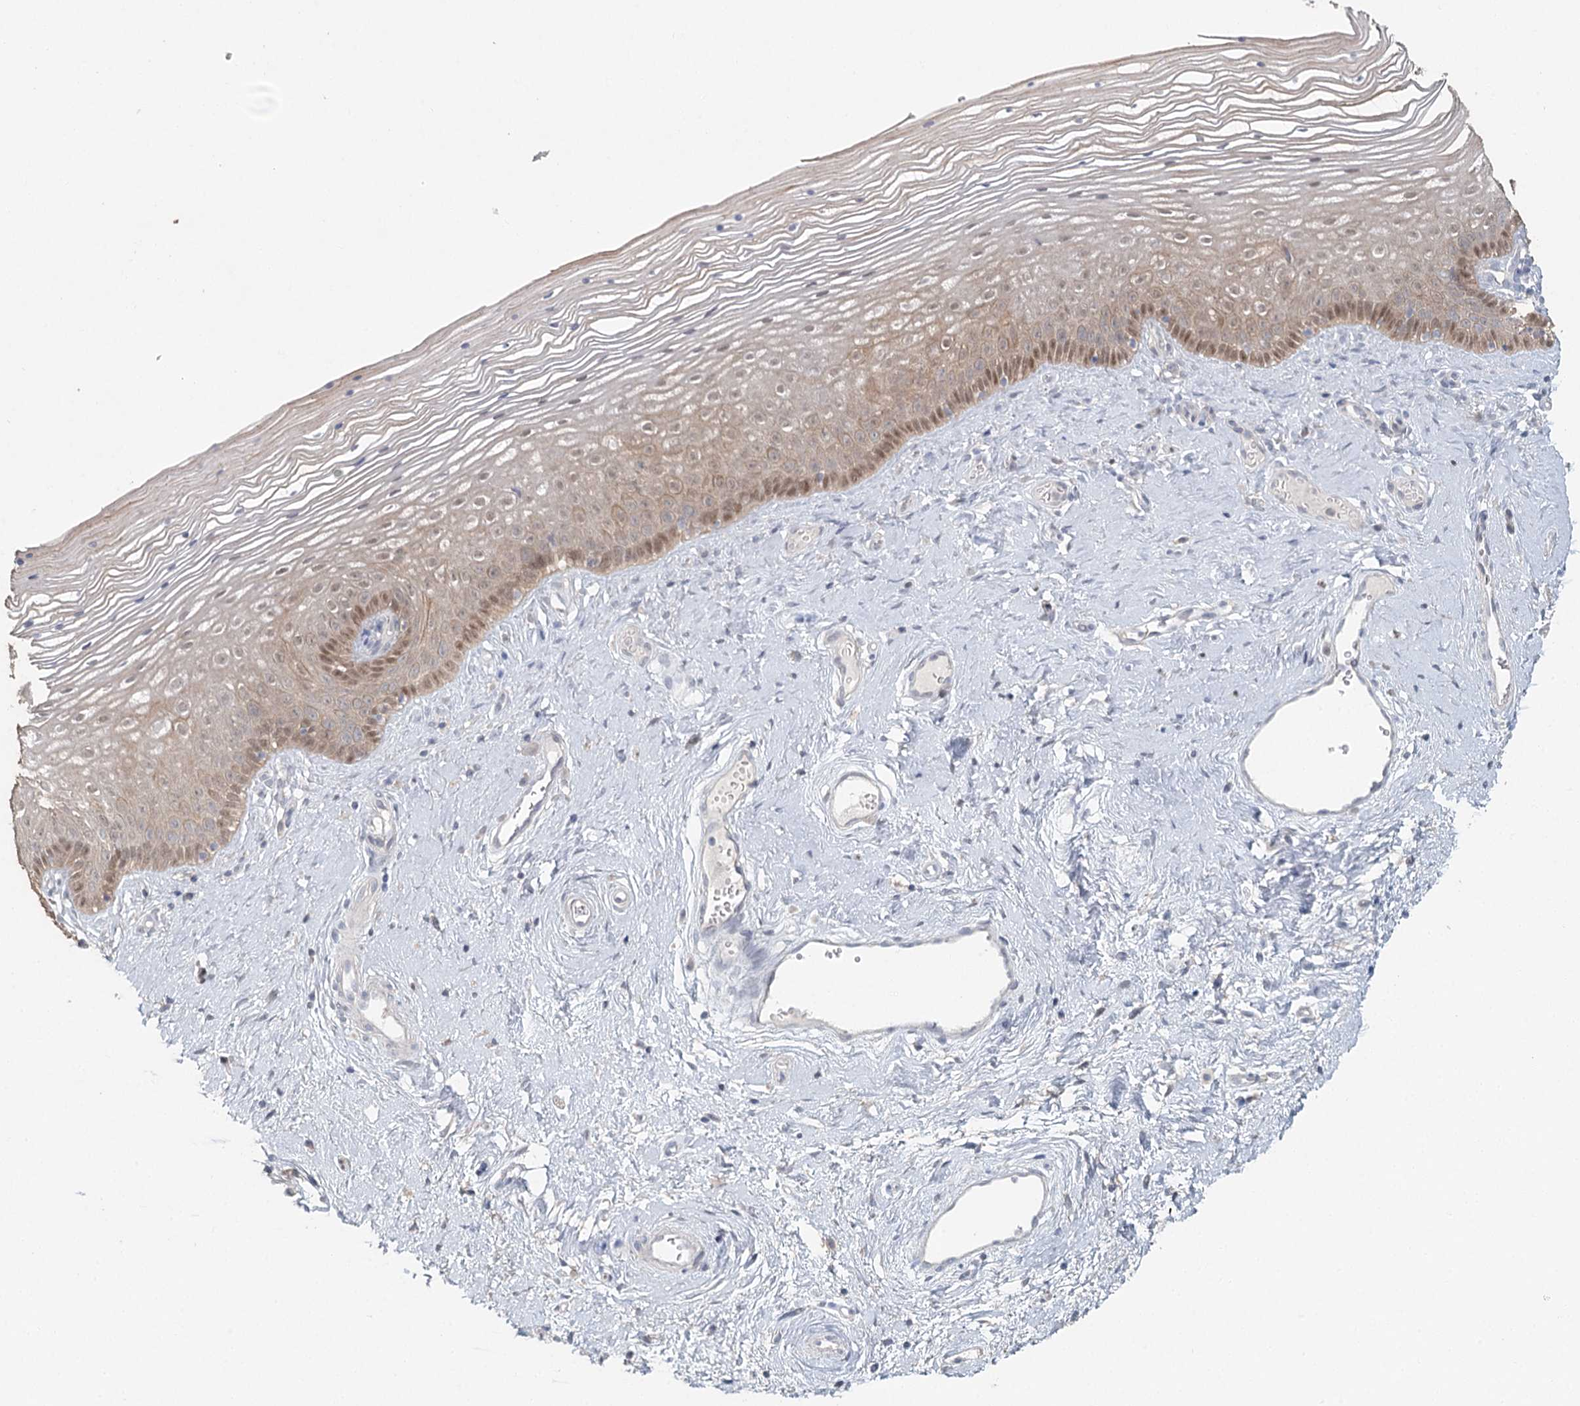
{"staining": {"intensity": "moderate", "quantity": "25%-75%", "location": "nuclear"}, "tissue": "vagina", "cell_type": "Squamous epithelial cells", "image_type": "normal", "snomed": [{"axis": "morphology", "description": "Normal tissue, NOS"}, {"axis": "topography", "description": "Vagina"}], "caption": "Benign vagina demonstrates moderate nuclear positivity in approximately 25%-75% of squamous epithelial cells (IHC, brightfield microscopy, high magnification)..", "gene": "ADK", "patient": {"sex": "female", "age": 46}}